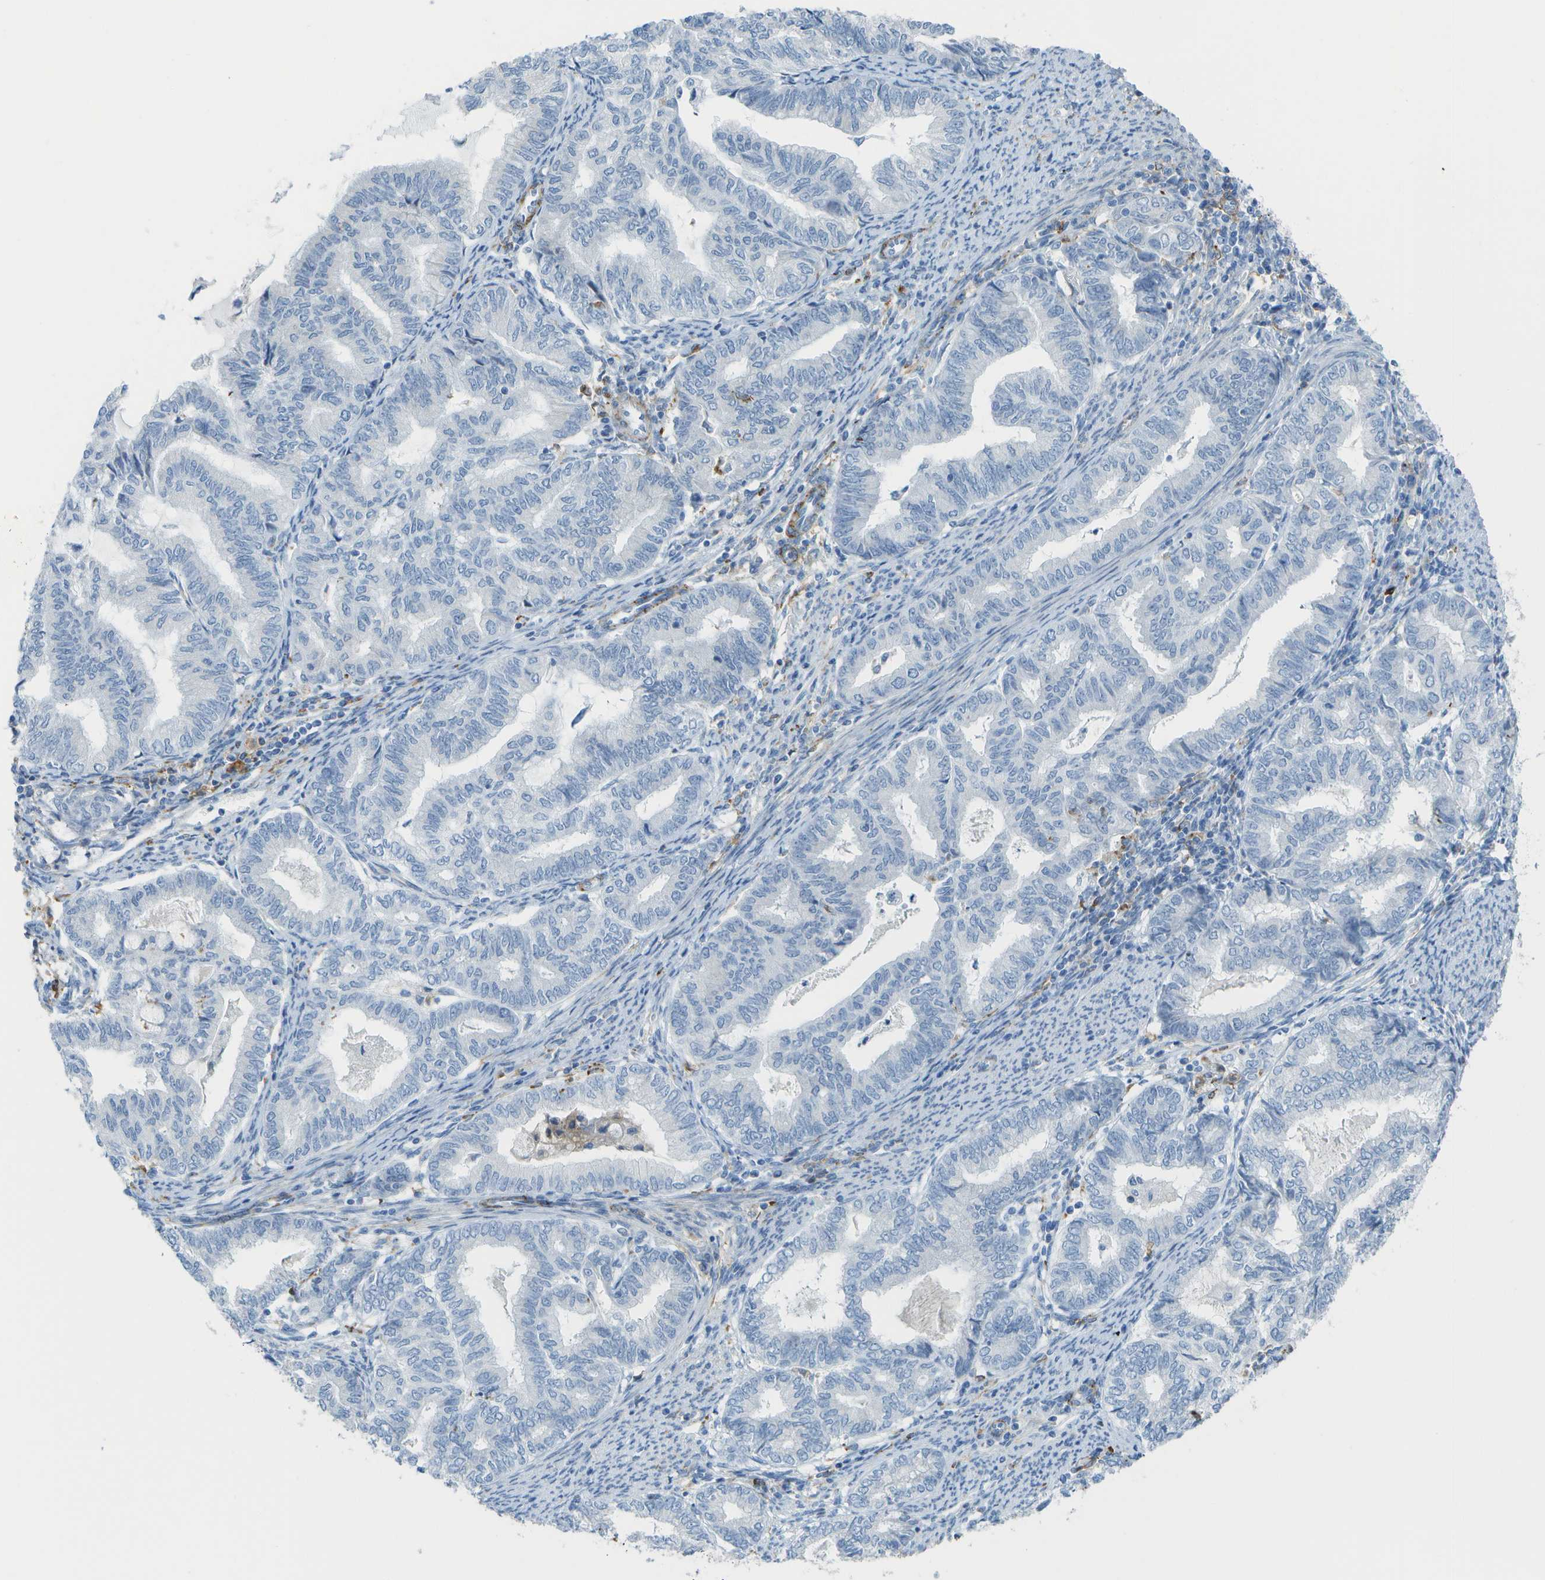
{"staining": {"intensity": "negative", "quantity": "none", "location": "none"}, "tissue": "endometrial cancer", "cell_type": "Tumor cells", "image_type": "cancer", "snomed": [{"axis": "morphology", "description": "Adenocarcinoma, NOS"}, {"axis": "topography", "description": "Endometrium"}], "caption": "The histopathology image reveals no significant positivity in tumor cells of endometrial cancer (adenocarcinoma). (Brightfield microscopy of DAB (3,3'-diaminobenzidine) immunohistochemistry at high magnification).", "gene": "ZBTB43", "patient": {"sex": "female", "age": 79}}